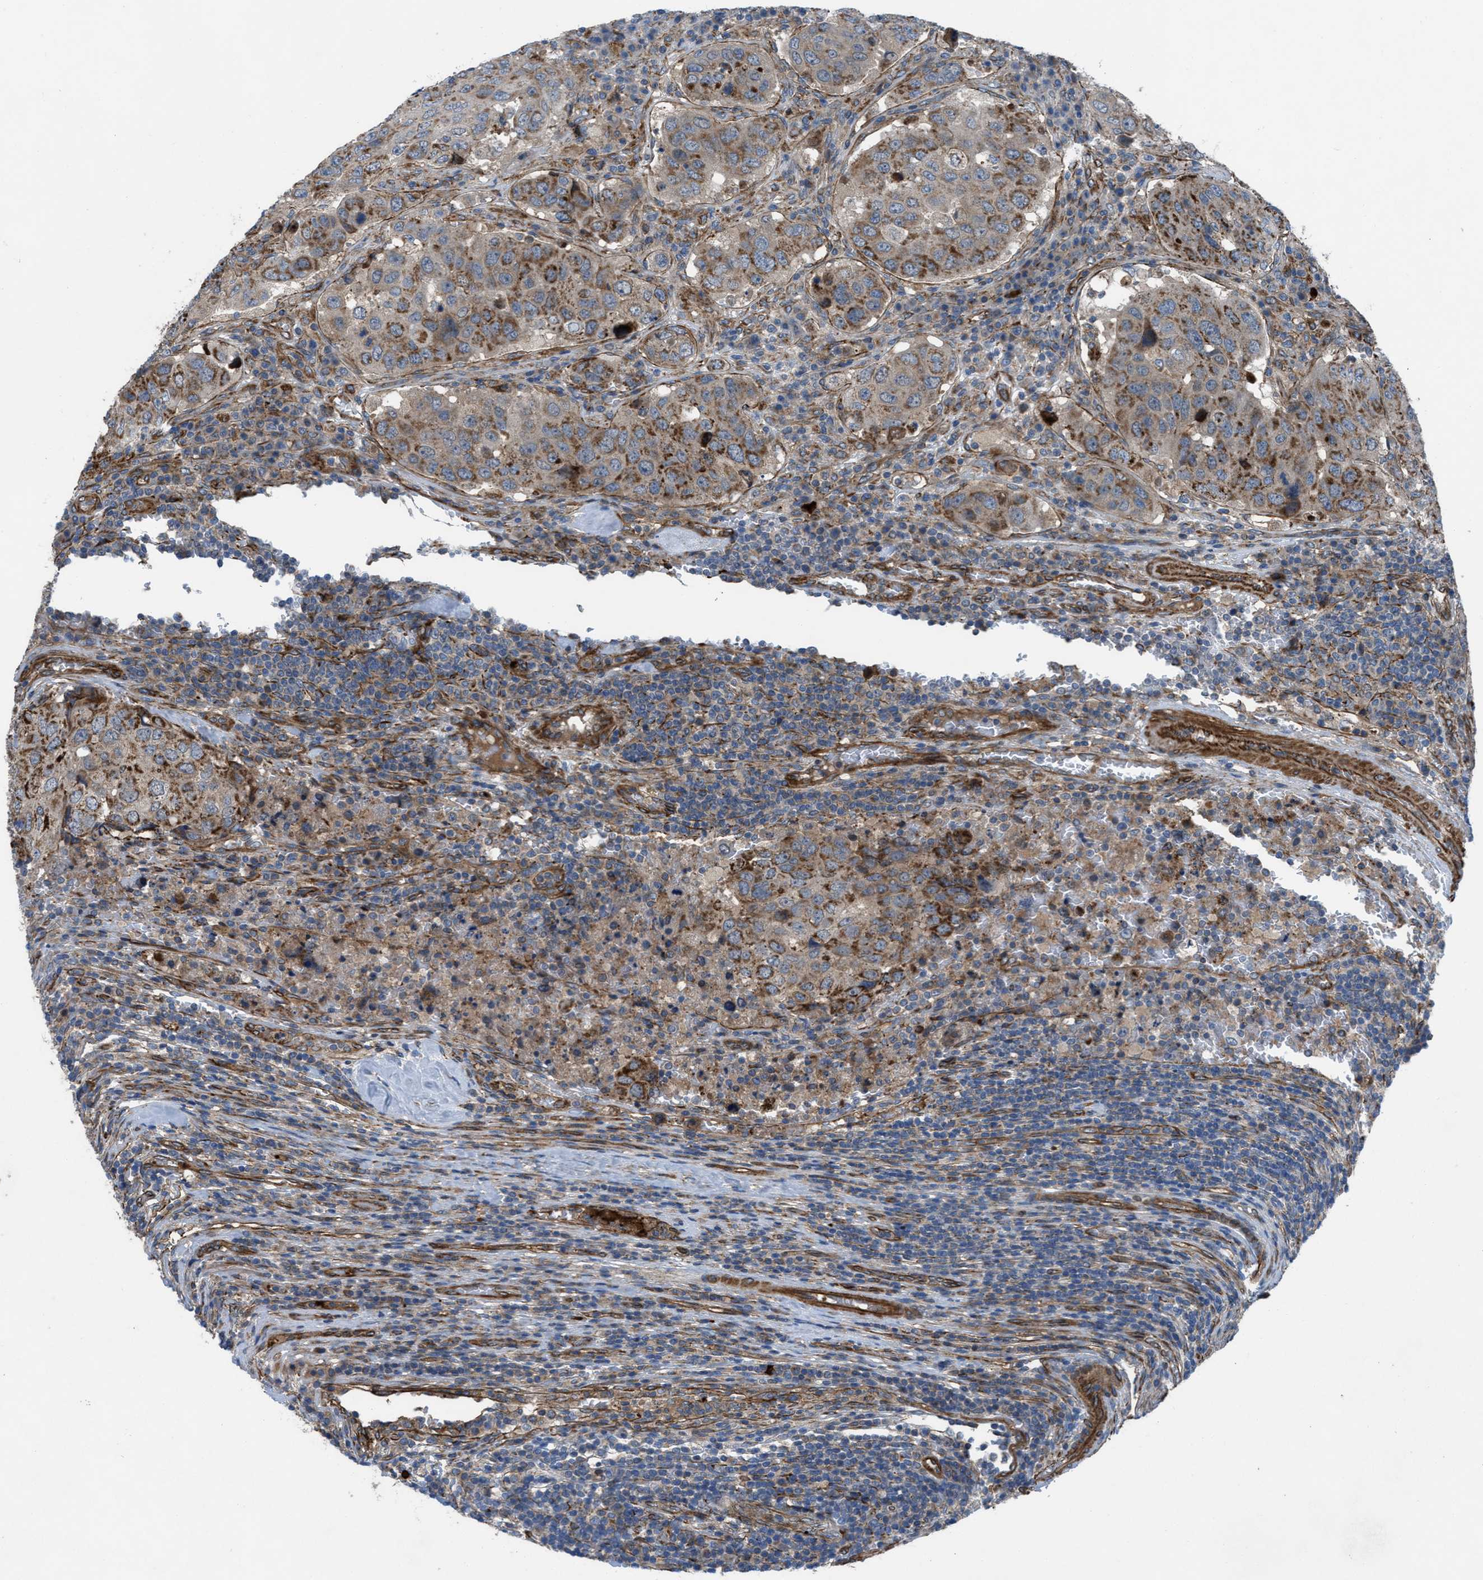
{"staining": {"intensity": "moderate", "quantity": "25%-75%", "location": "cytoplasmic/membranous"}, "tissue": "urothelial cancer", "cell_type": "Tumor cells", "image_type": "cancer", "snomed": [{"axis": "morphology", "description": "Urothelial carcinoma, High grade"}, {"axis": "topography", "description": "Lymph node"}, {"axis": "topography", "description": "Urinary bladder"}], "caption": "Moderate cytoplasmic/membranous staining is appreciated in about 25%-75% of tumor cells in urothelial cancer.", "gene": "SLC6A9", "patient": {"sex": "male", "age": 51}}